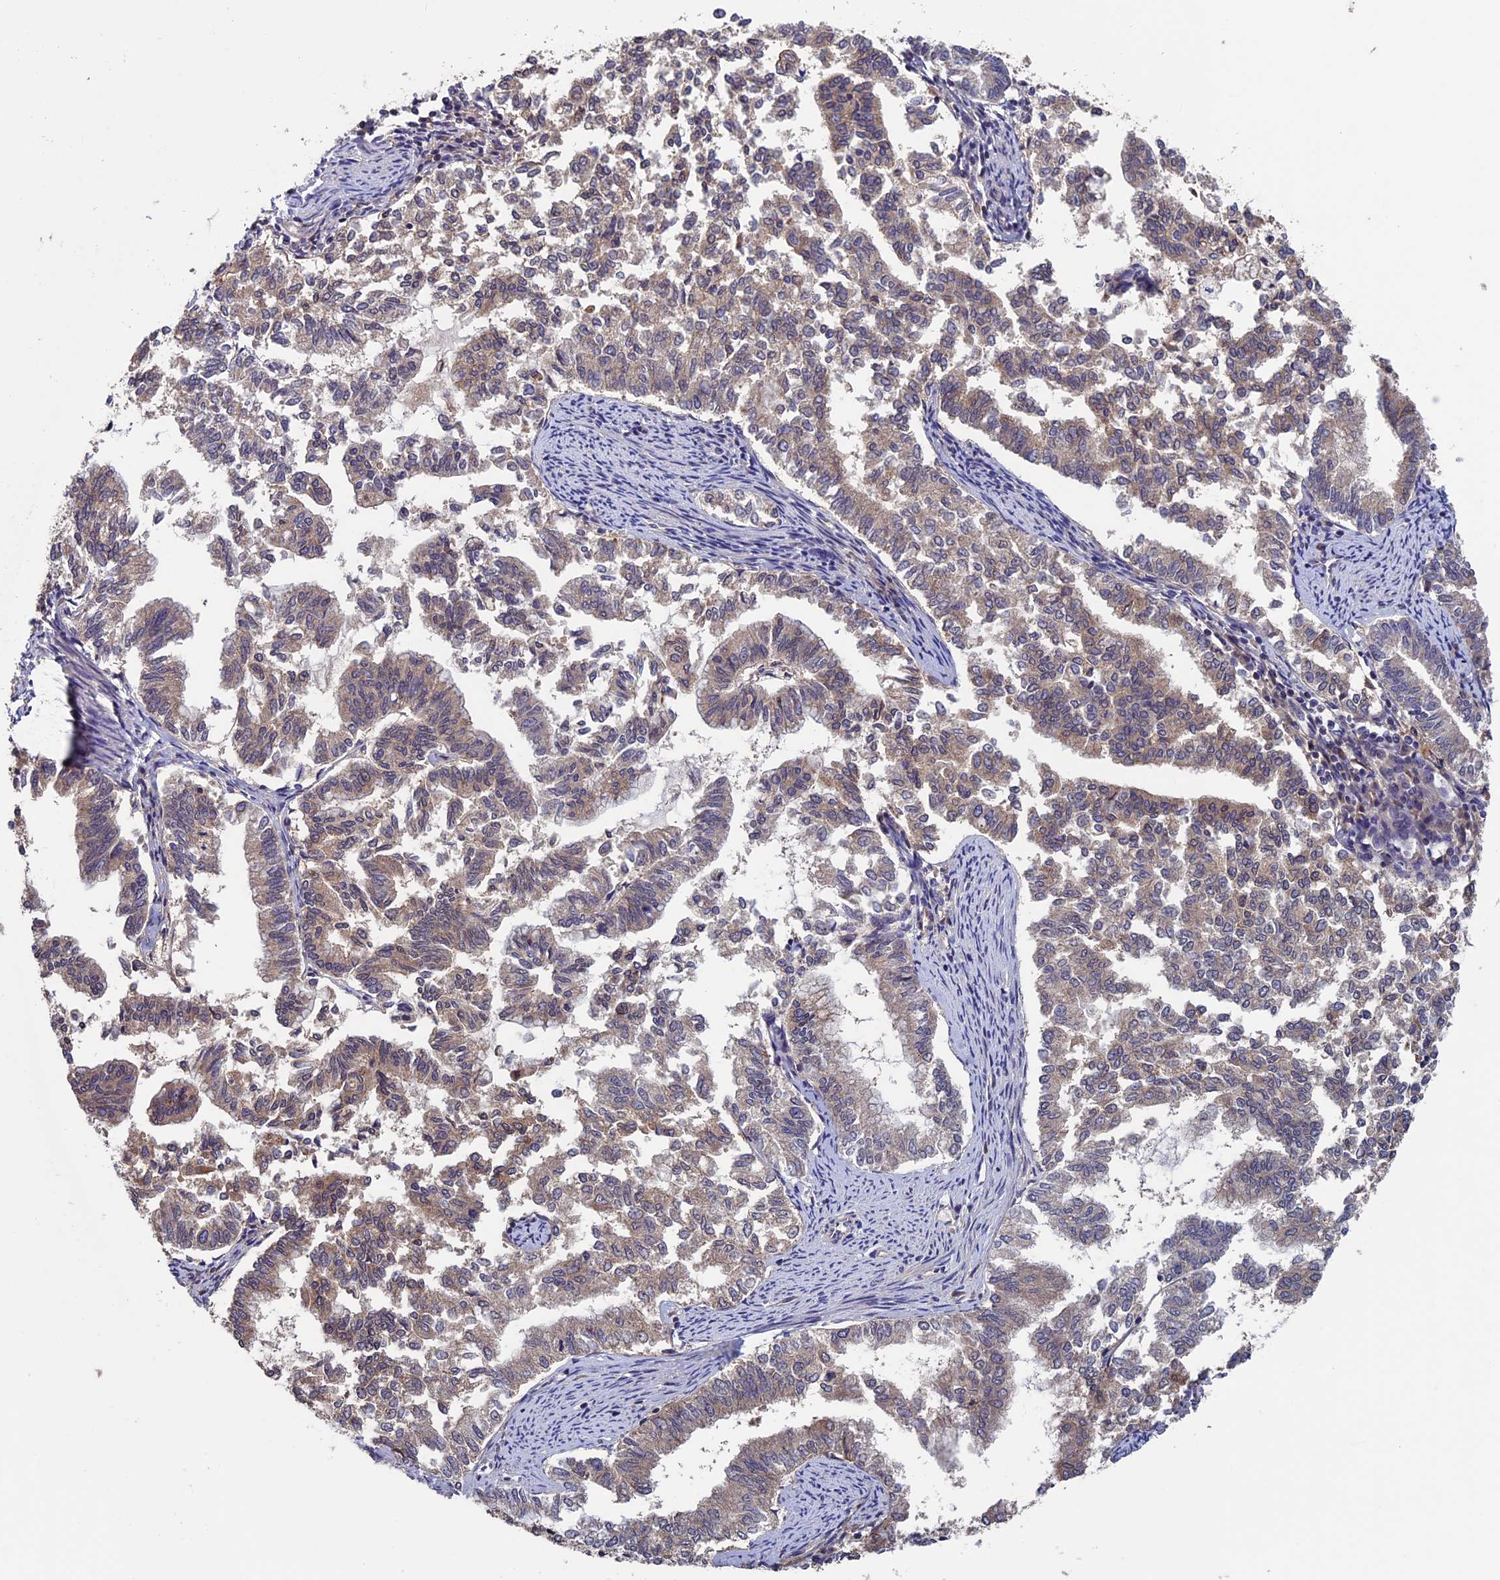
{"staining": {"intensity": "weak", "quantity": "25%-75%", "location": "cytoplasmic/membranous"}, "tissue": "endometrial cancer", "cell_type": "Tumor cells", "image_type": "cancer", "snomed": [{"axis": "morphology", "description": "Adenocarcinoma, NOS"}, {"axis": "topography", "description": "Endometrium"}], "caption": "Immunohistochemistry micrograph of human endometrial adenocarcinoma stained for a protein (brown), which exhibits low levels of weak cytoplasmic/membranous positivity in about 25%-75% of tumor cells.", "gene": "LCMT1", "patient": {"sex": "female", "age": 79}}